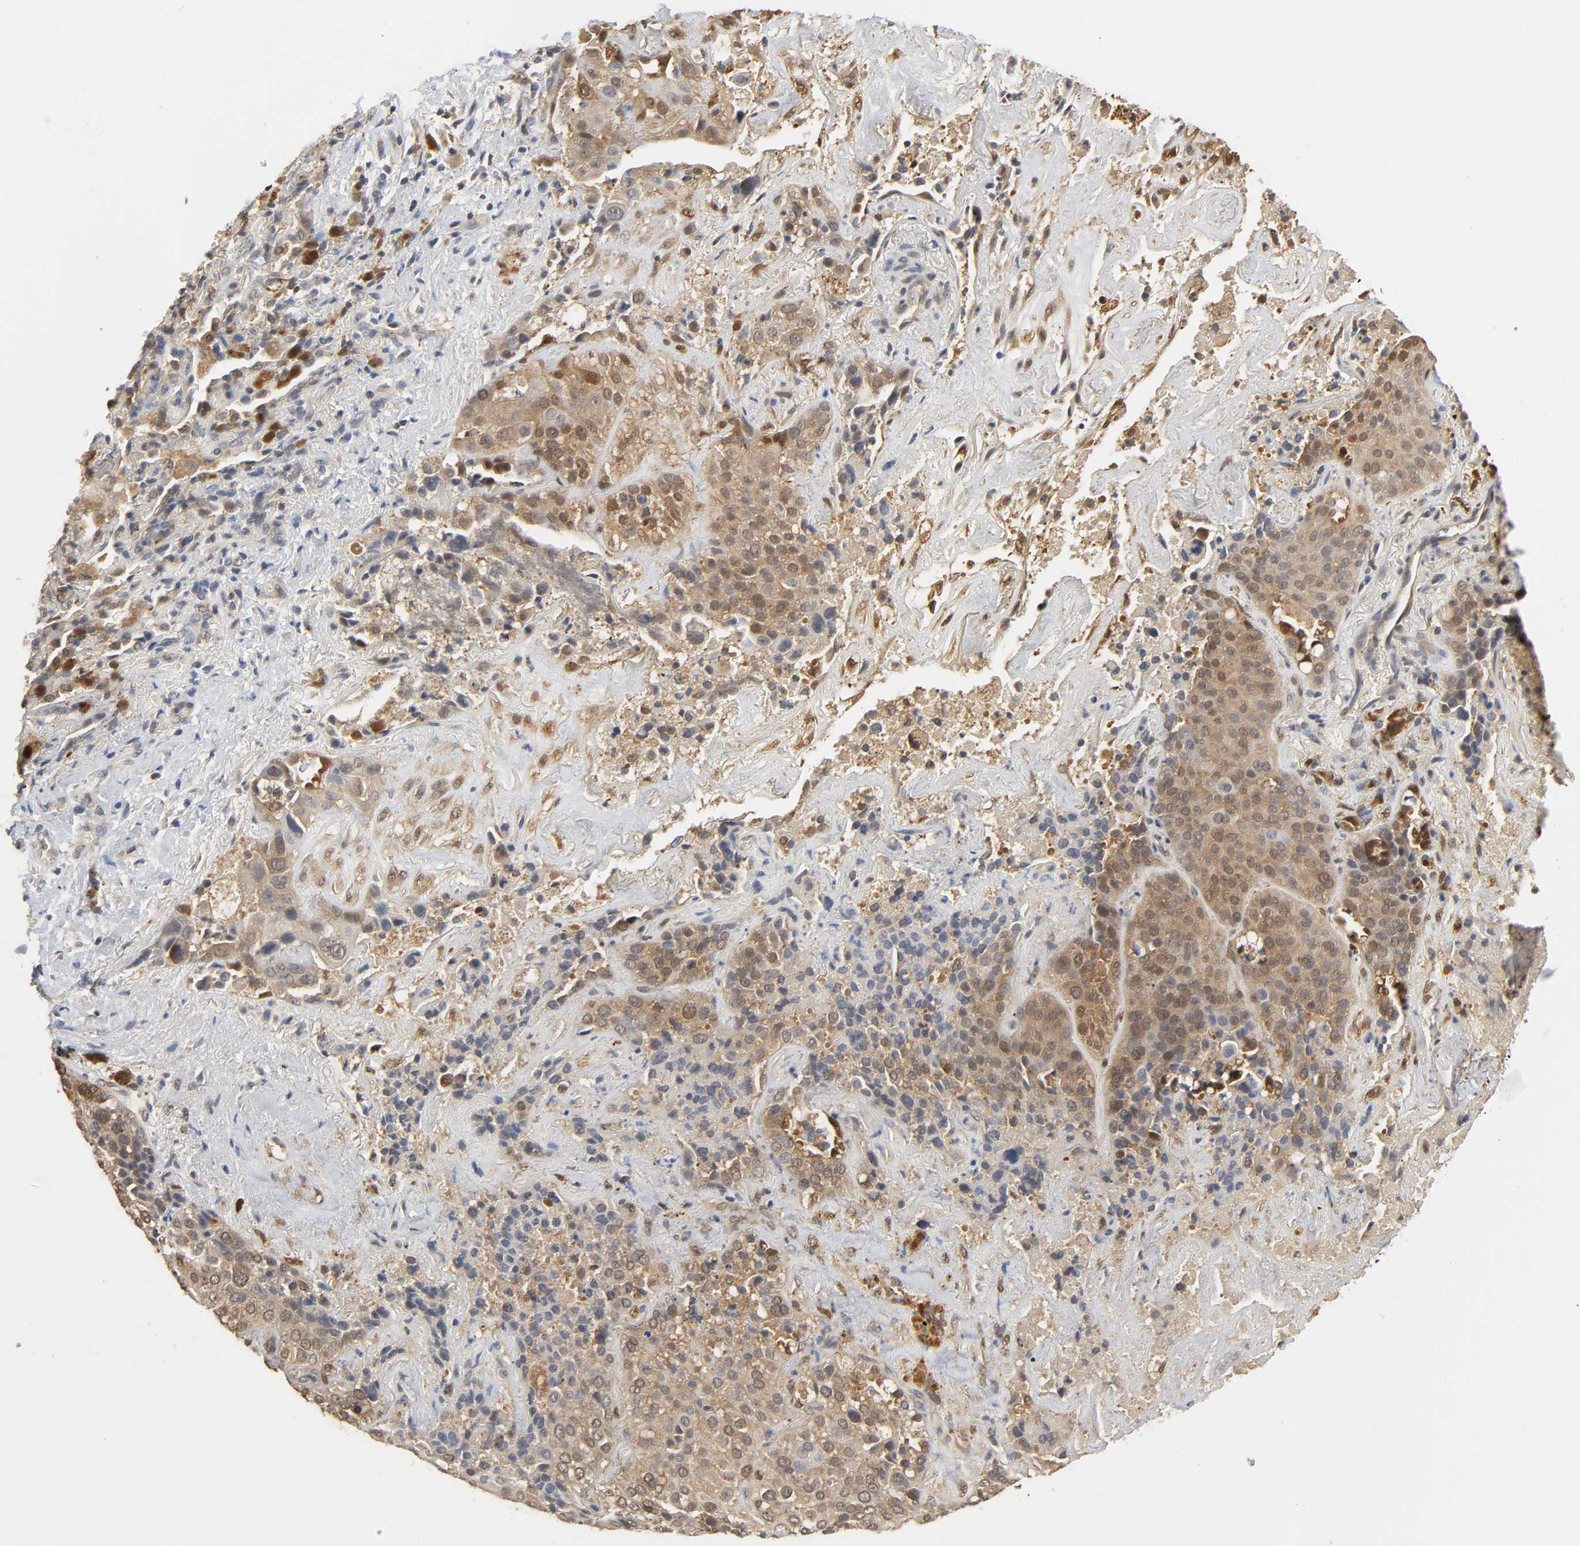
{"staining": {"intensity": "moderate", "quantity": ">75%", "location": "cytoplasmic/membranous,nuclear"}, "tissue": "lung cancer", "cell_type": "Tumor cells", "image_type": "cancer", "snomed": [{"axis": "morphology", "description": "Squamous cell carcinoma, NOS"}, {"axis": "topography", "description": "Lung"}], "caption": "Tumor cells reveal moderate cytoplasmic/membranous and nuclear expression in approximately >75% of cells in squamous cell carcinoma (lung). The staining was performed using DAB to visualize the protein expression in brown, while the nuclei were stained in blue with hematoxylin (Magnification: 20x).", "gene": "MIF", "patient": {"sex": "male", "age": 54}}